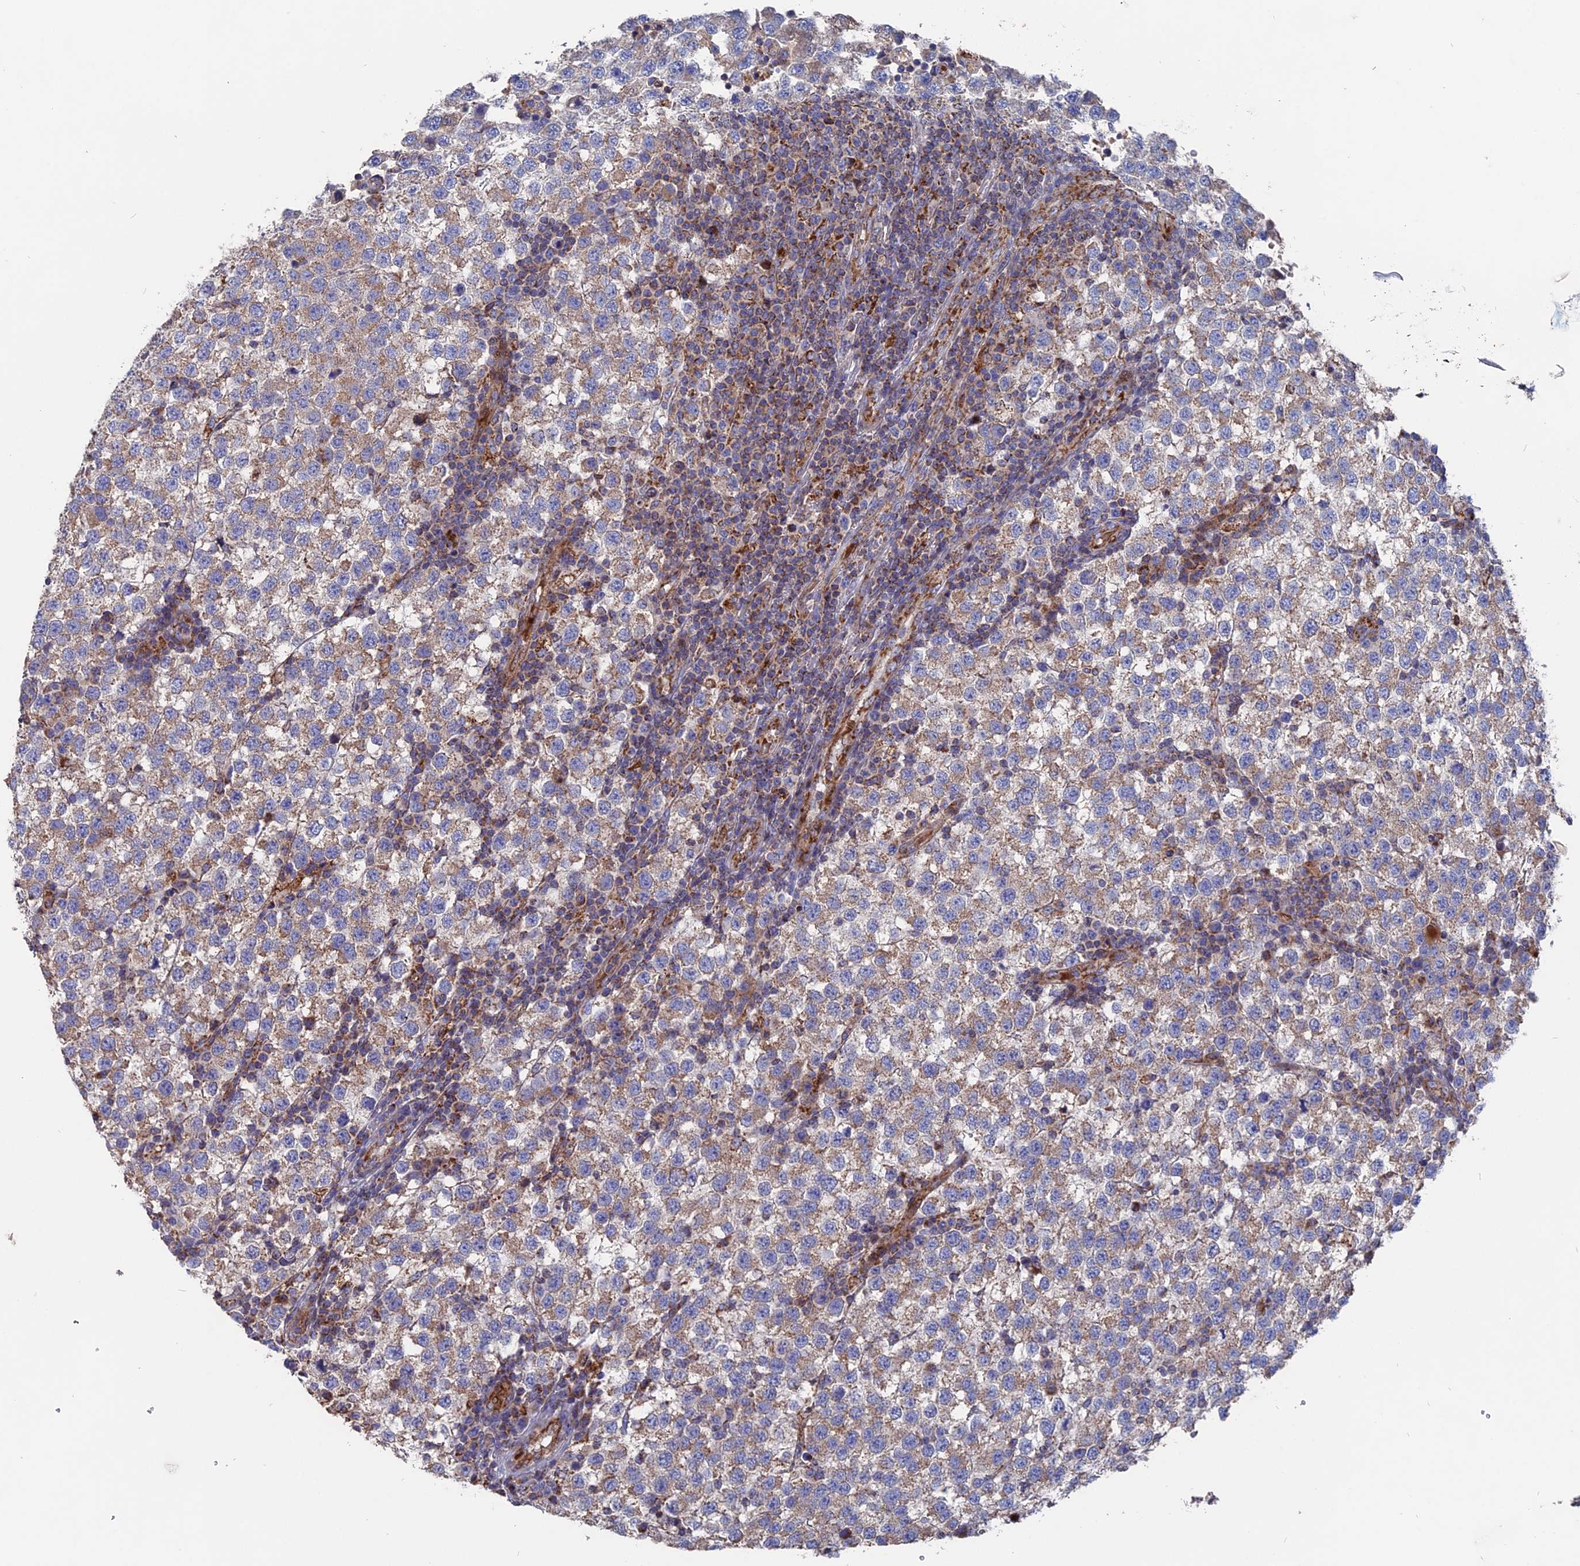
{"staining": {"intensity": "weak", "quantity": ">75%", "location": "cytoplasmic/membranous"}, "tissue": "testis cancer", "cell_type": "Tumor cells", "image_type": "cancer", "snomed": [{"axis": "morphology", "description": "Seminoma, NOS"}, {"axis": "topography", "description": "Testis"}], "caption": "Protein expression analysis of testis cancer exhibits weak cytoplasmic/membranous expression in about >75% of tumor cells.", "gene": "TGFA", "patient": {"sex": "male", "age": 34}}